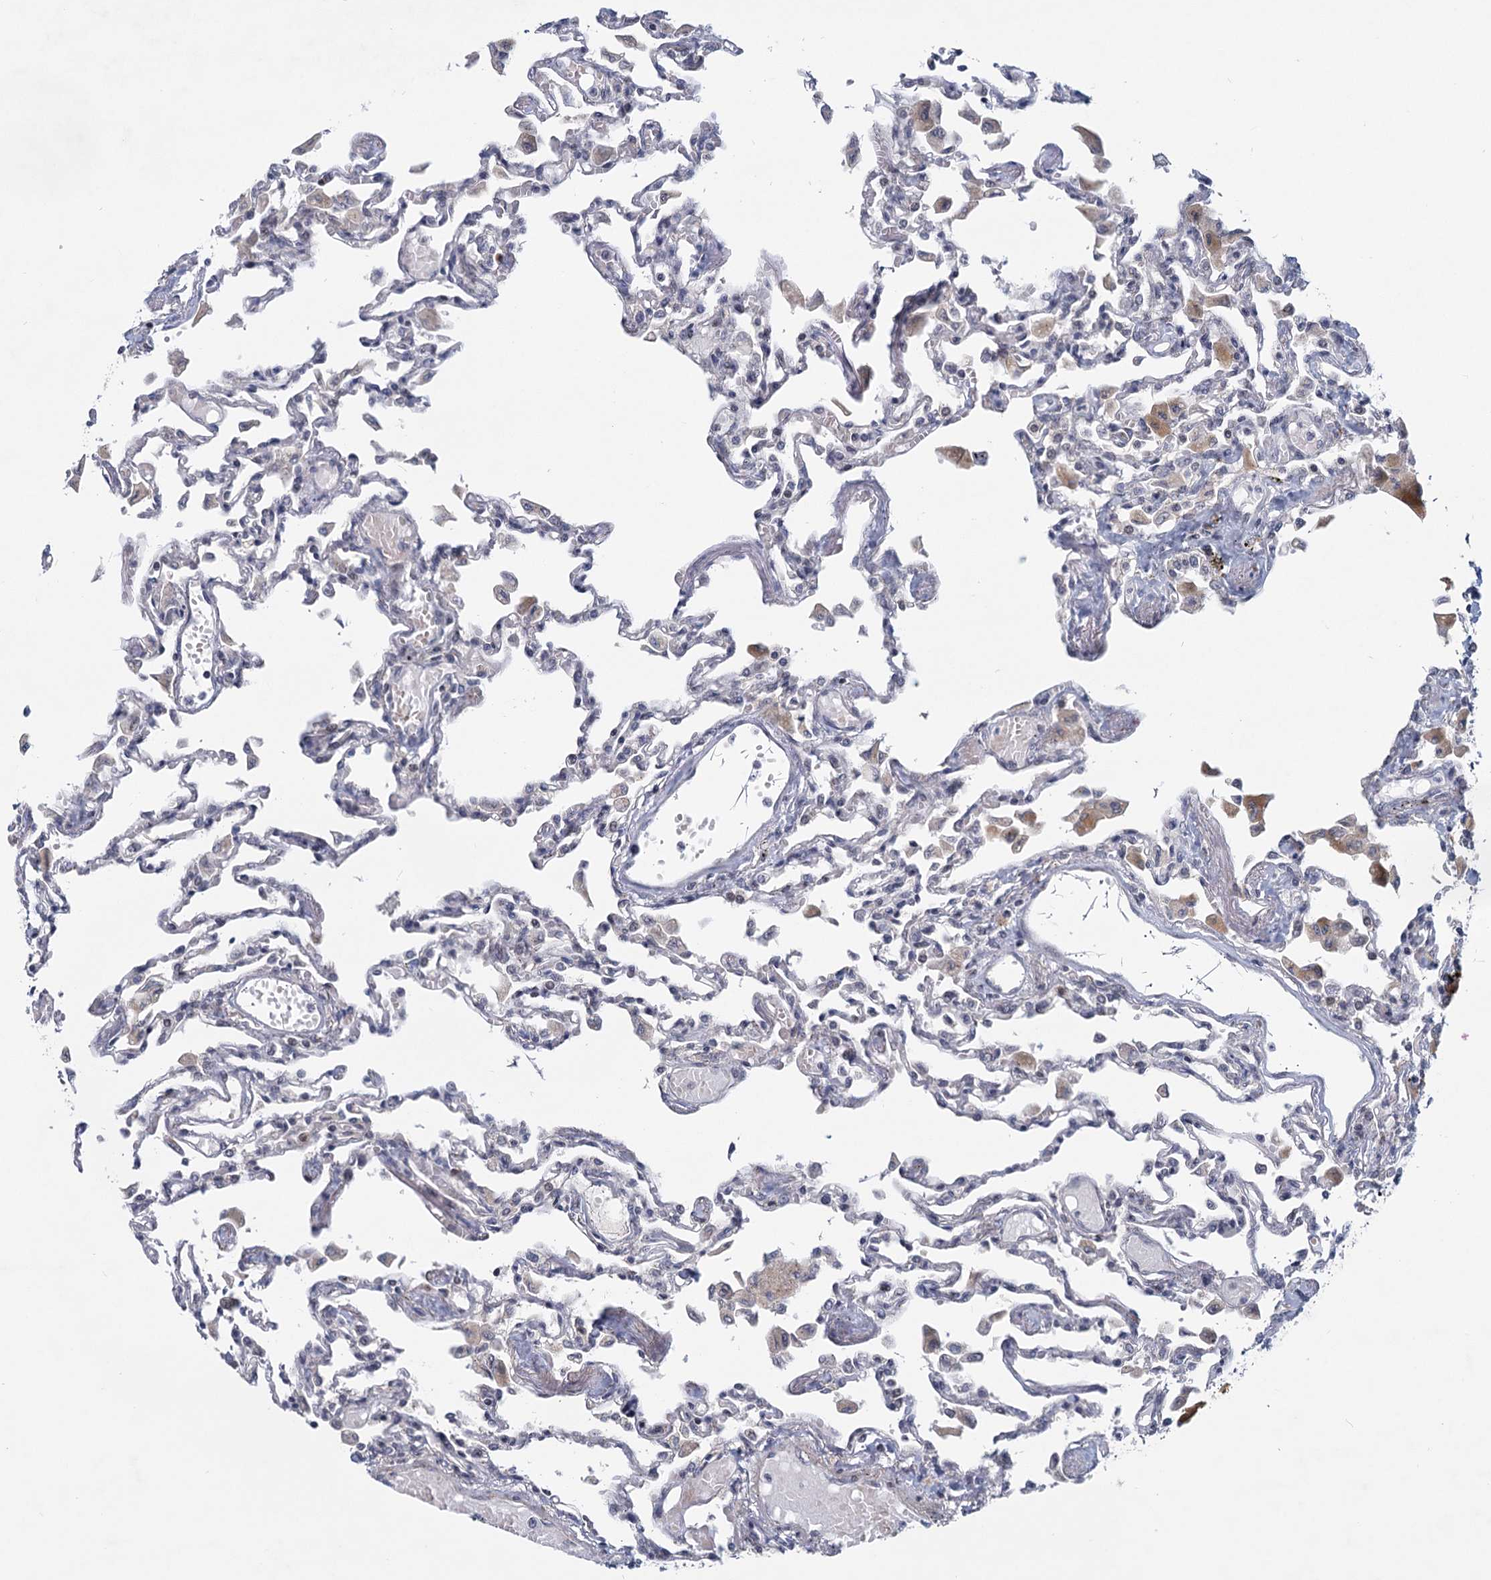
{"staining": {"intensity": "negative", "quantity": "none", "location": "none"}, "tissue": "lung", "cell_type": "Alveolar cells", "image_type": "normal", "snomed": [{"axis": "morphology", "description": "Normal tissue, NOS"}, {"axis": "topography", "description": "Bronchus"}, {"axis": "topography", "description": "Lung"}], "caption": "DAB (3,3'-diaminobenzidine) immunohistochemical staining of benign lung reveals no significant positivity in alveolar cells. (Immunohistochemistry, brightfield microscopy, high magnification).", "gene": "STAP1", "patient": {"sex": "female", "age": 49}}